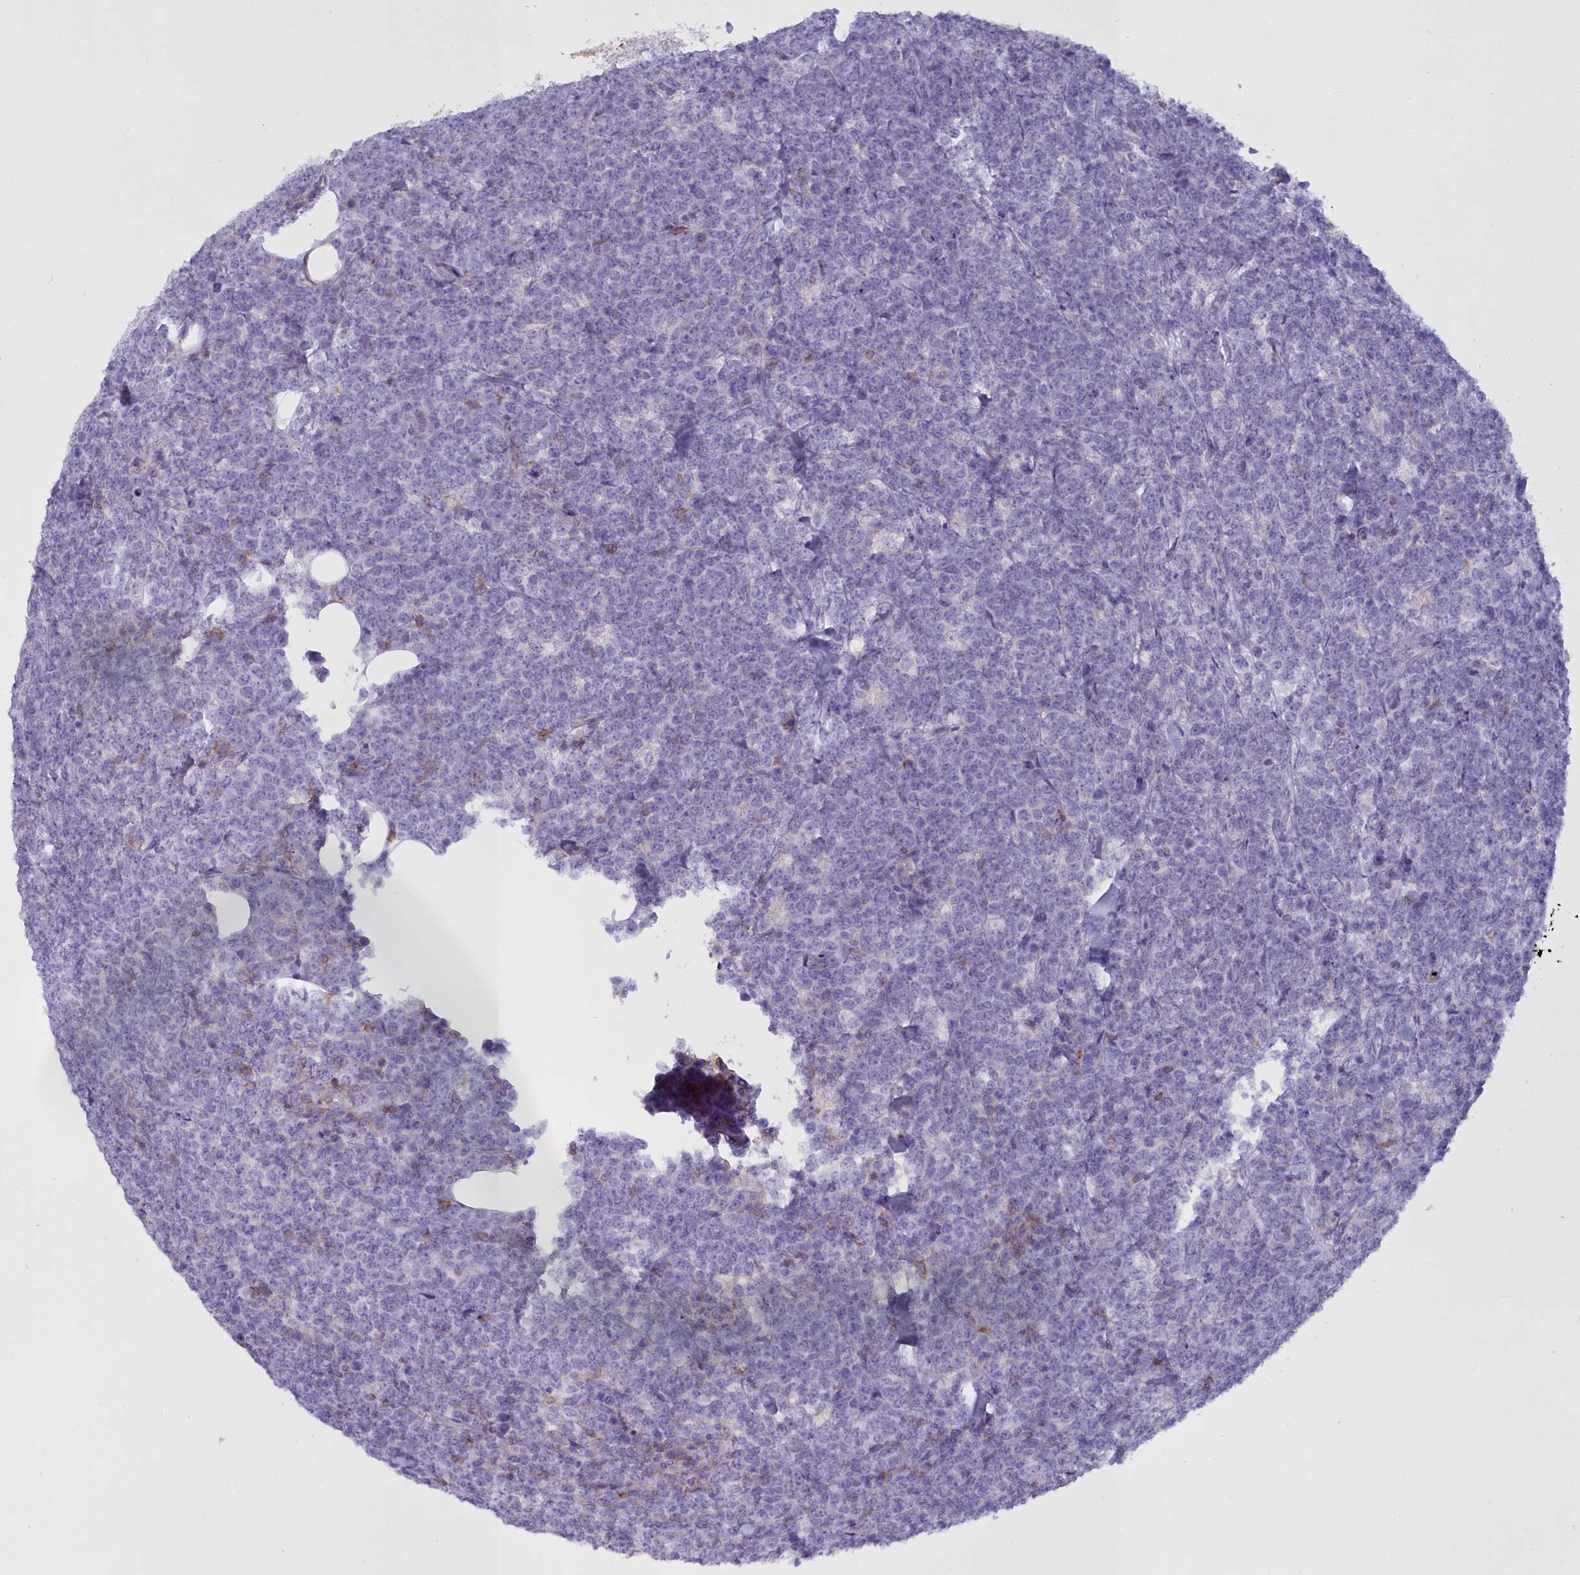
{"staining": {"intensity": "negative", "quantity": "none", "location": "none"}, "tissue": "lymphoma", "cell_type": "Tumor cells", "image_type": "cancer", "snomed": [{"axis": "morphology", "description": "Malignant lymphoma, non-Hodgkin's type, High grade"}, {"axis": "topography", "description": "Small intestine"}], "caption": "The immunohistochemistry histopathology image has no significant staining in tumor cells of lymphoma tissue.", "gene": "CD5", "patient": {"sex": "male", "age": 8}}